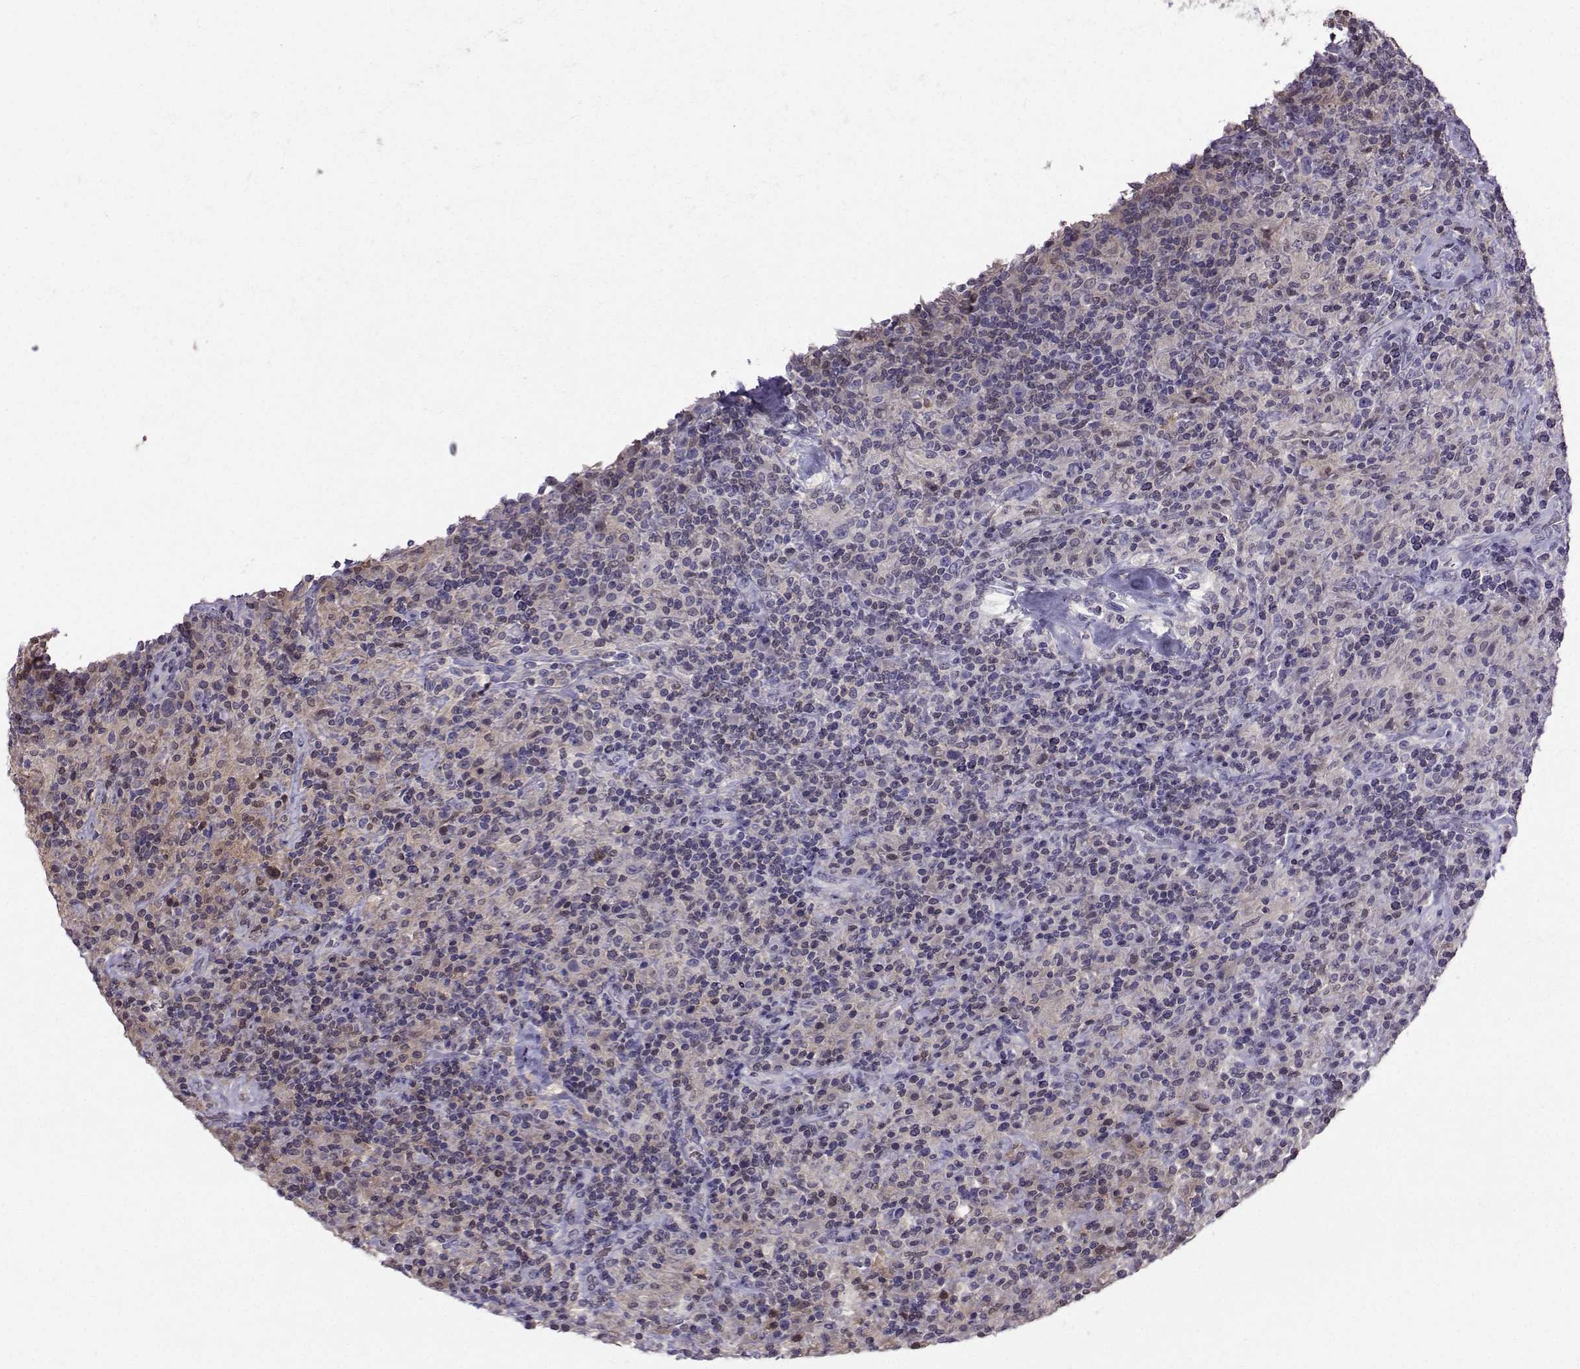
{"staining": {"intensity": "negative", "quantity": "none", "location": "none"}, "tissue": "lymphoma", "cell_type": "Tumor cells", "image_type": "cancer", "snomed": [{"axis": "morphology", "description": "Hodgkin's disease, NOS"}, {"axis": "topography", "description": "Lymph node"}], "caption": "DAB immunohistochemical staining of human Hodgkin's disease reveals no significant positivity in tumor cells.", "gene": "PGK1", "patient": {"sex": "male", "age": 70}}